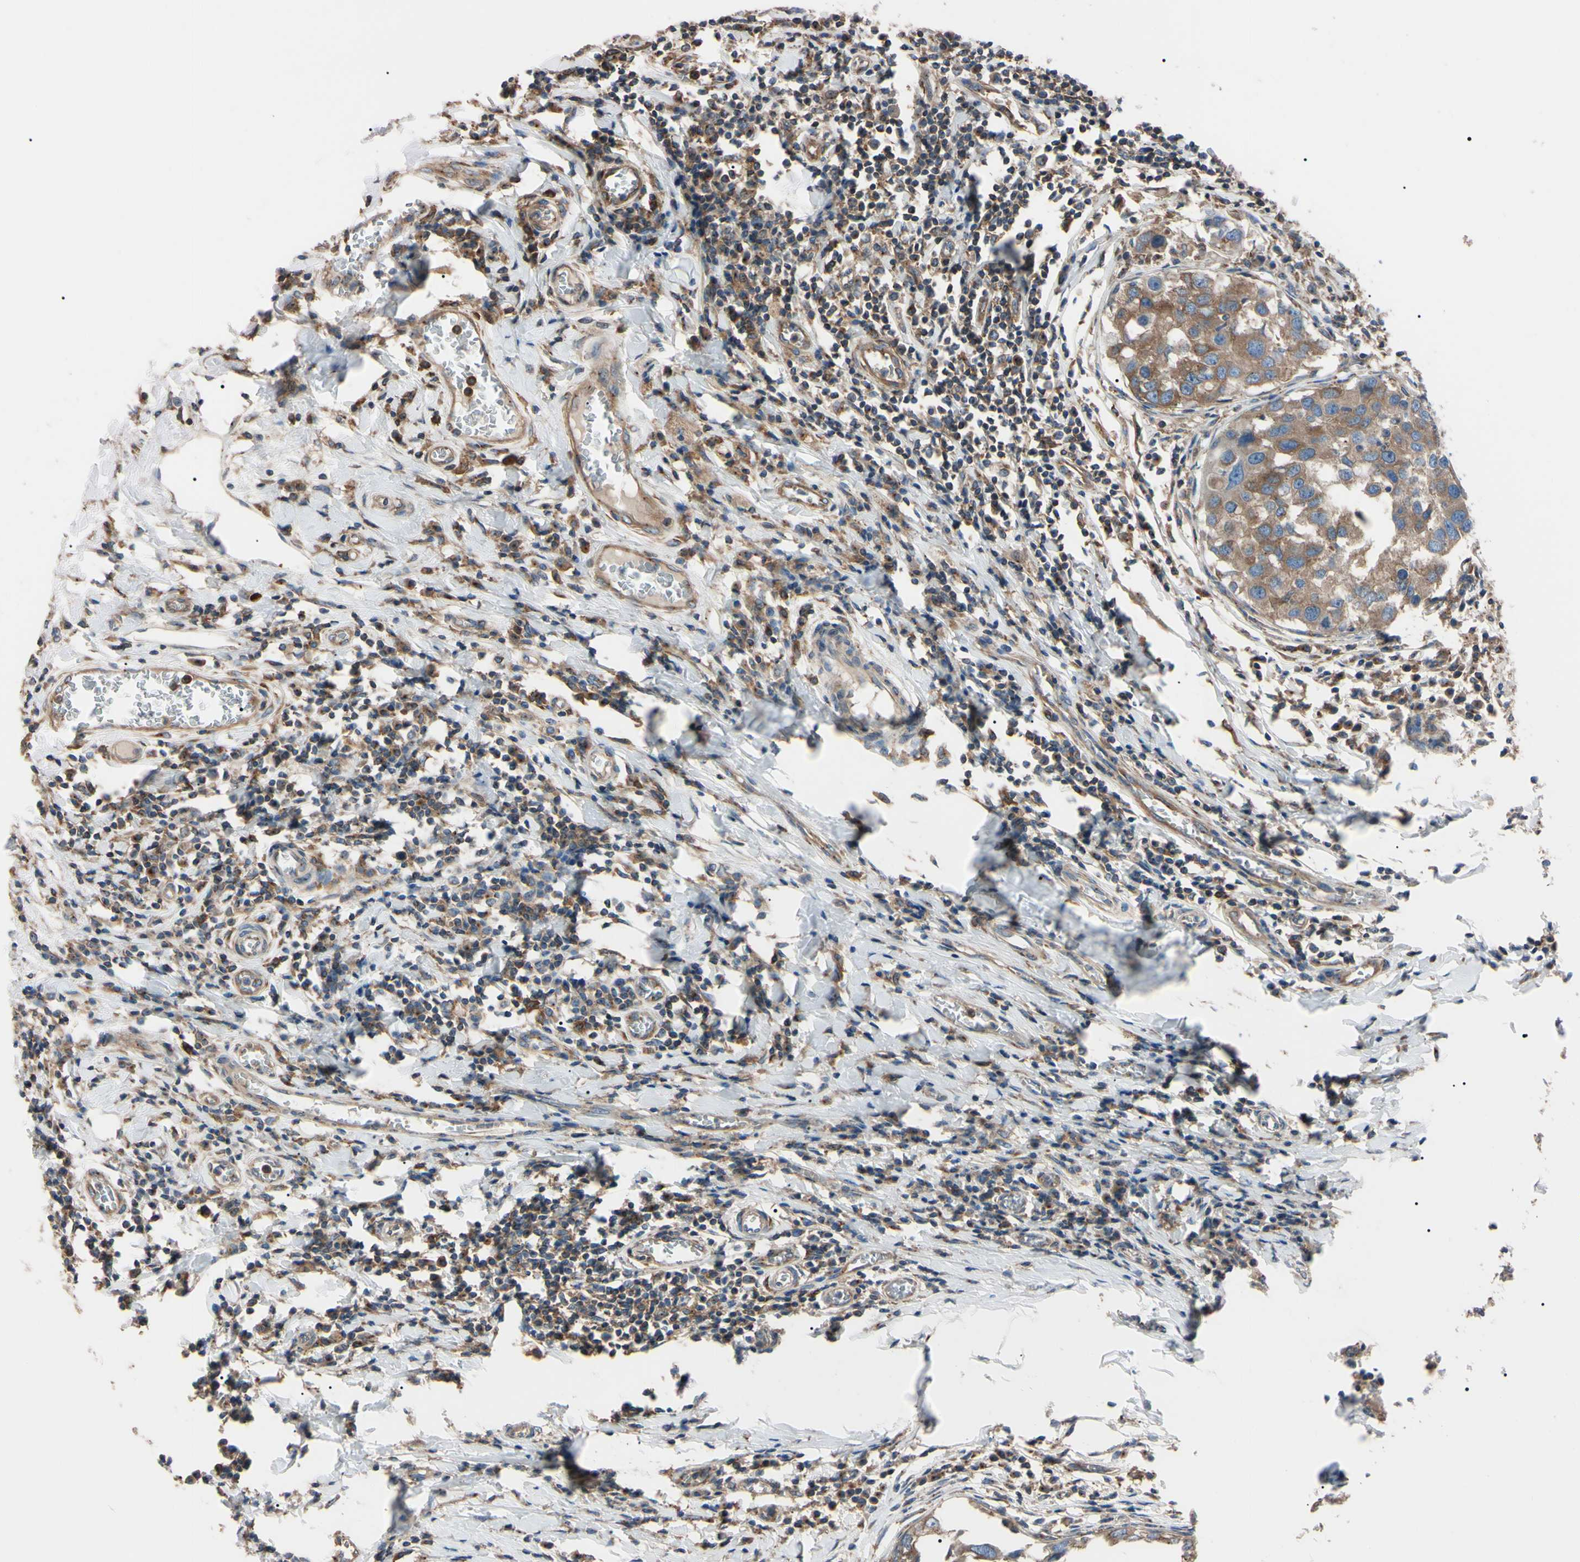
{"staining": {"intensity": "moderate", "quantity": ">75%", "location": "cytoplasmic/membranous"}, "tissue": "breast cancer", "cell_type": "Tumor cells", "image_type": "cancer", "snomed": [{"axis": "morphology", "description": "Duct carcinoma"}, {"axis": "topography", "description": "Breast"}], "caption": "A brown stain highlights moderate cytoplasmic/membranous expression of a protein in invasive ductal carcinoma (breast) tumor cells. (IHC, brightfield microscopy, high magnification).", "gene": "PRKACA", "patient": {"sex": "female", "age": 27}}